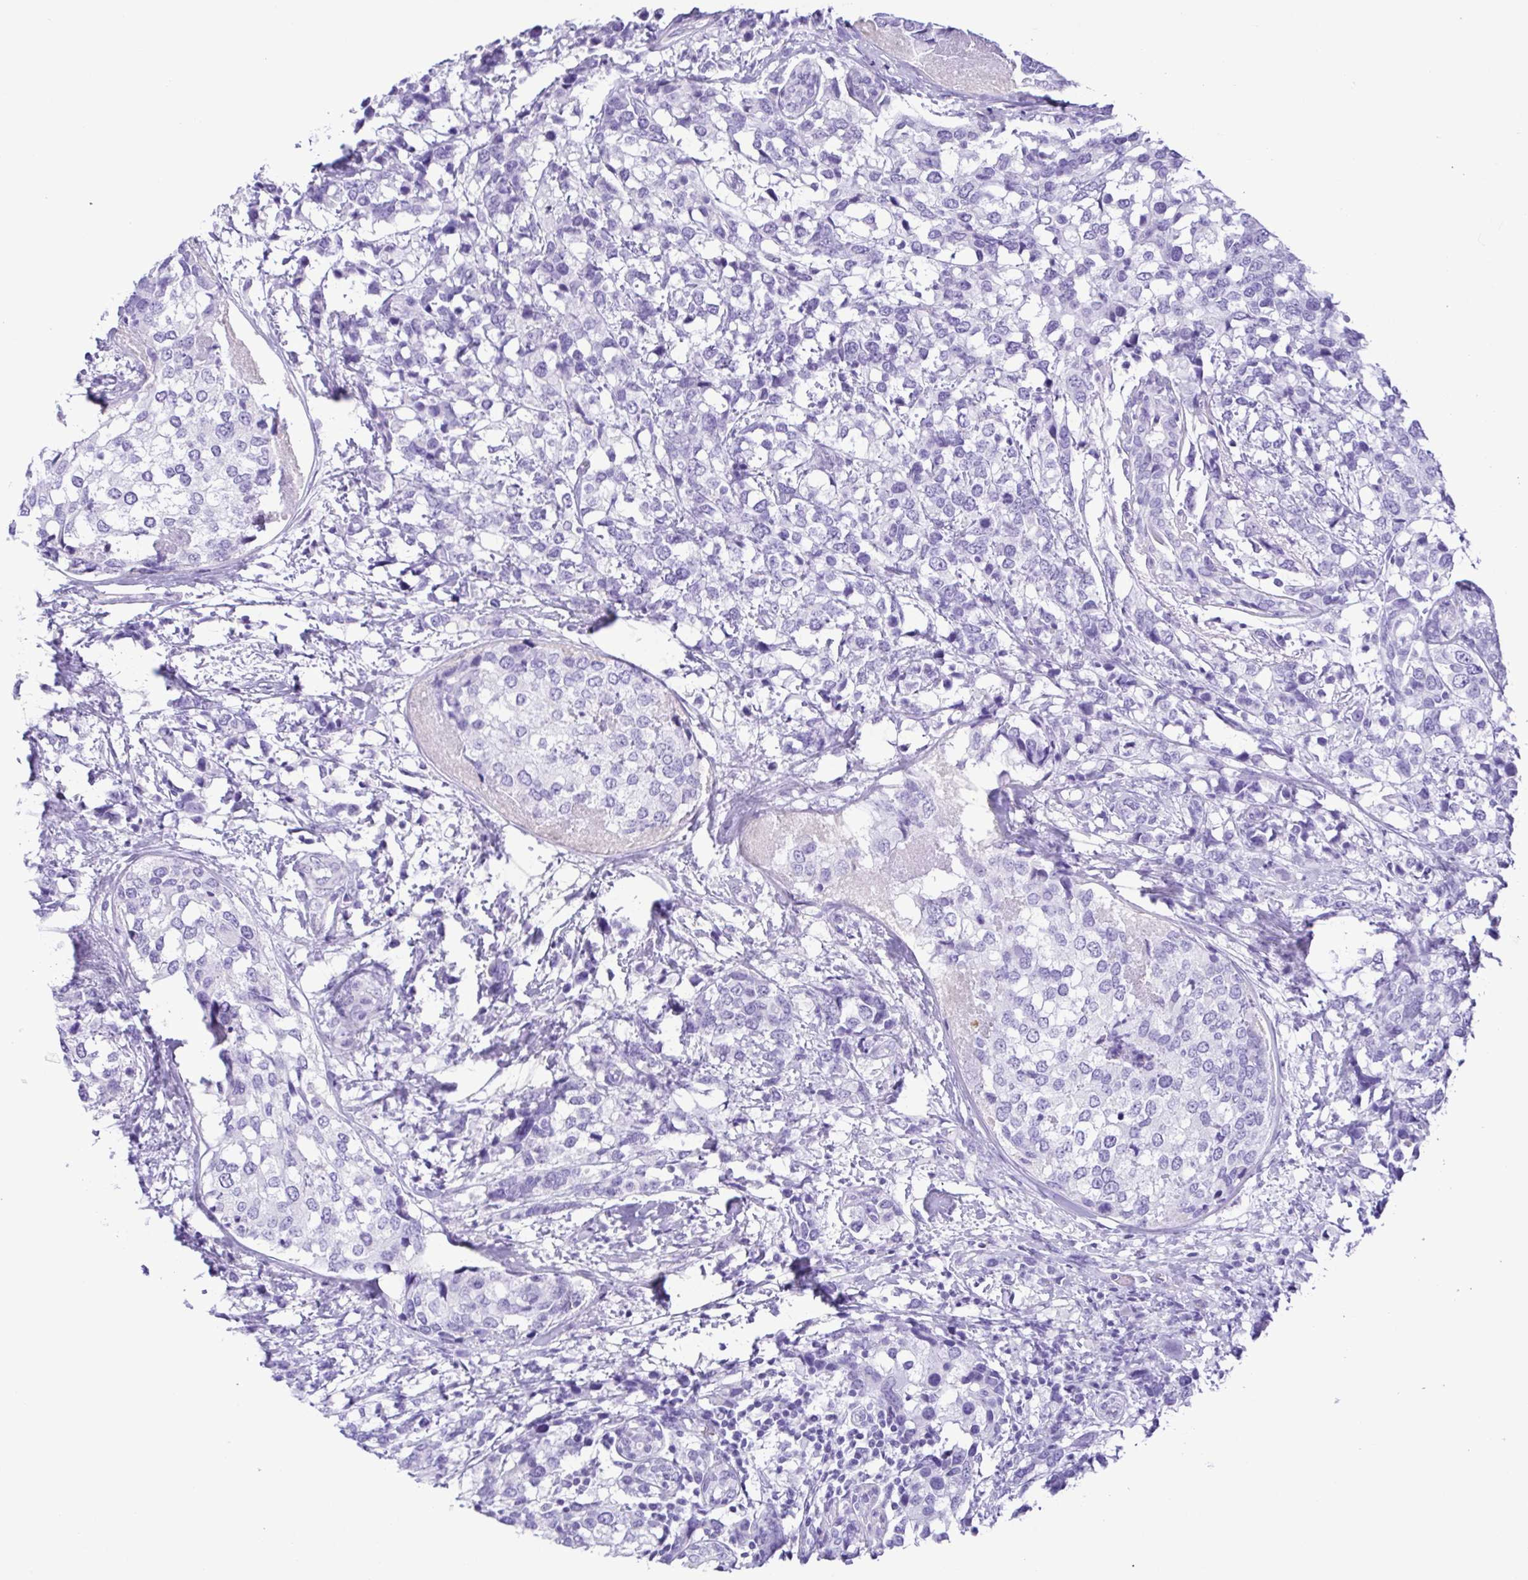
{"staining": {"intensity": "negative", "quantity": "none", "location": "none"}, "tissue": "breast cancer", "cell_type": "Tumor cells", "image_type": "cancer", "snomed": [{"axis": "morphology", "description": "Lobular carcinoma"}, {"axis": "topography", "description": "Breast"}], "caption": "Protein analysis of breast cancer (lobular carcinoma) displays no significant staining in tumor cells. (DAB (3,3'-diaminobenzidine) immunohistochemistry, high magnification).", "gene": "OVGP1", "patient": {"sex": "female", "age": 59}}